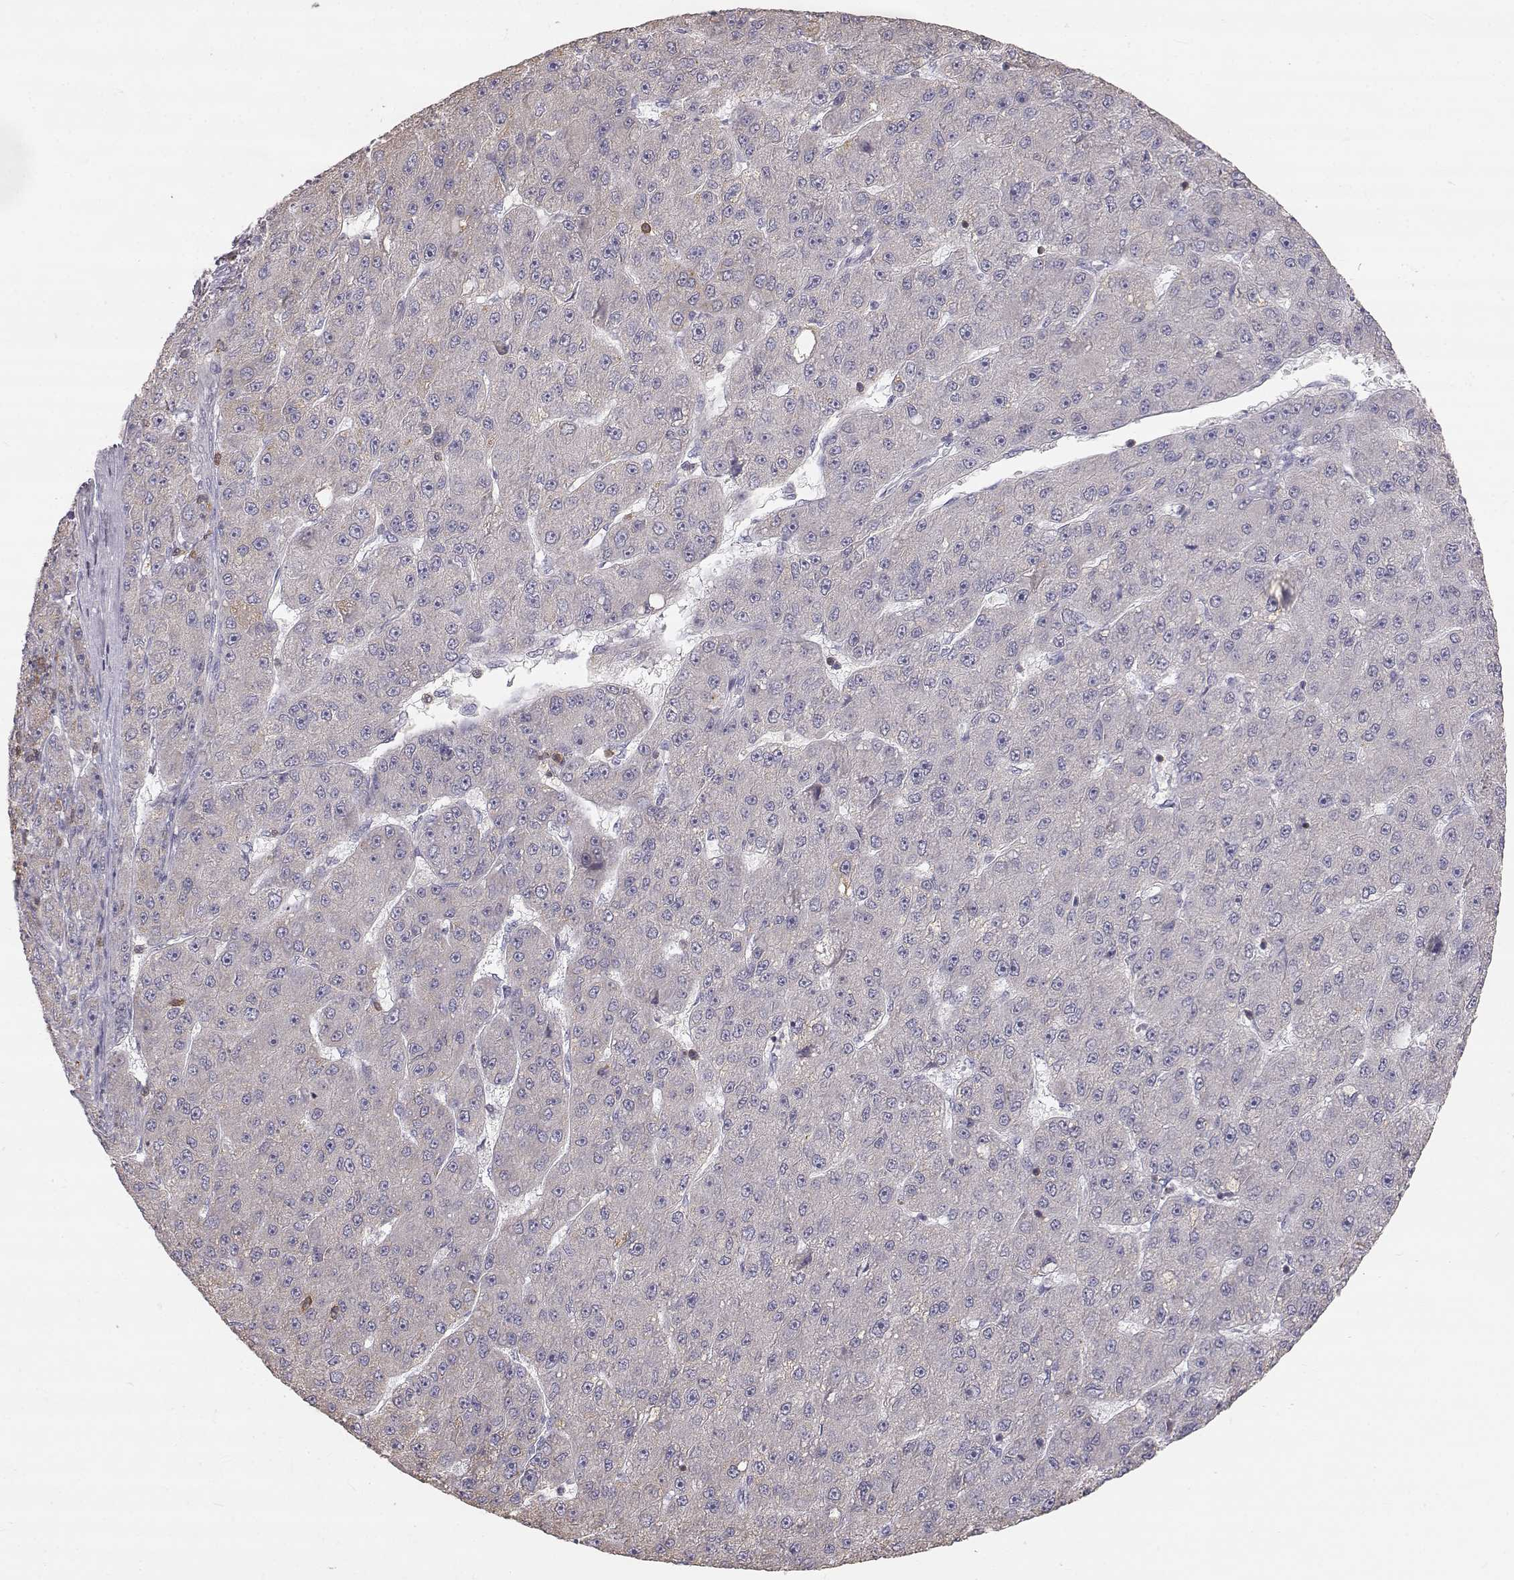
{"staining": {"intensity": "negative", "quantity": "none", "location": "none"}, "tissue": "liver cancer", "cell_type": "Tumor cells", "image_type": "cancer", "snomed": [{"axis": "morphology", "description": "Carcinoma, Hepatocellular, NOS"}, {"axis": "topography", "description": "Liver"}], "caption": "A micrograph of human liver cancer (hepatocellular carcinoma) is negative for staining in tumor cells.", "gene": "GRAP2", "patient": {"sex": "male", "age": 67}}